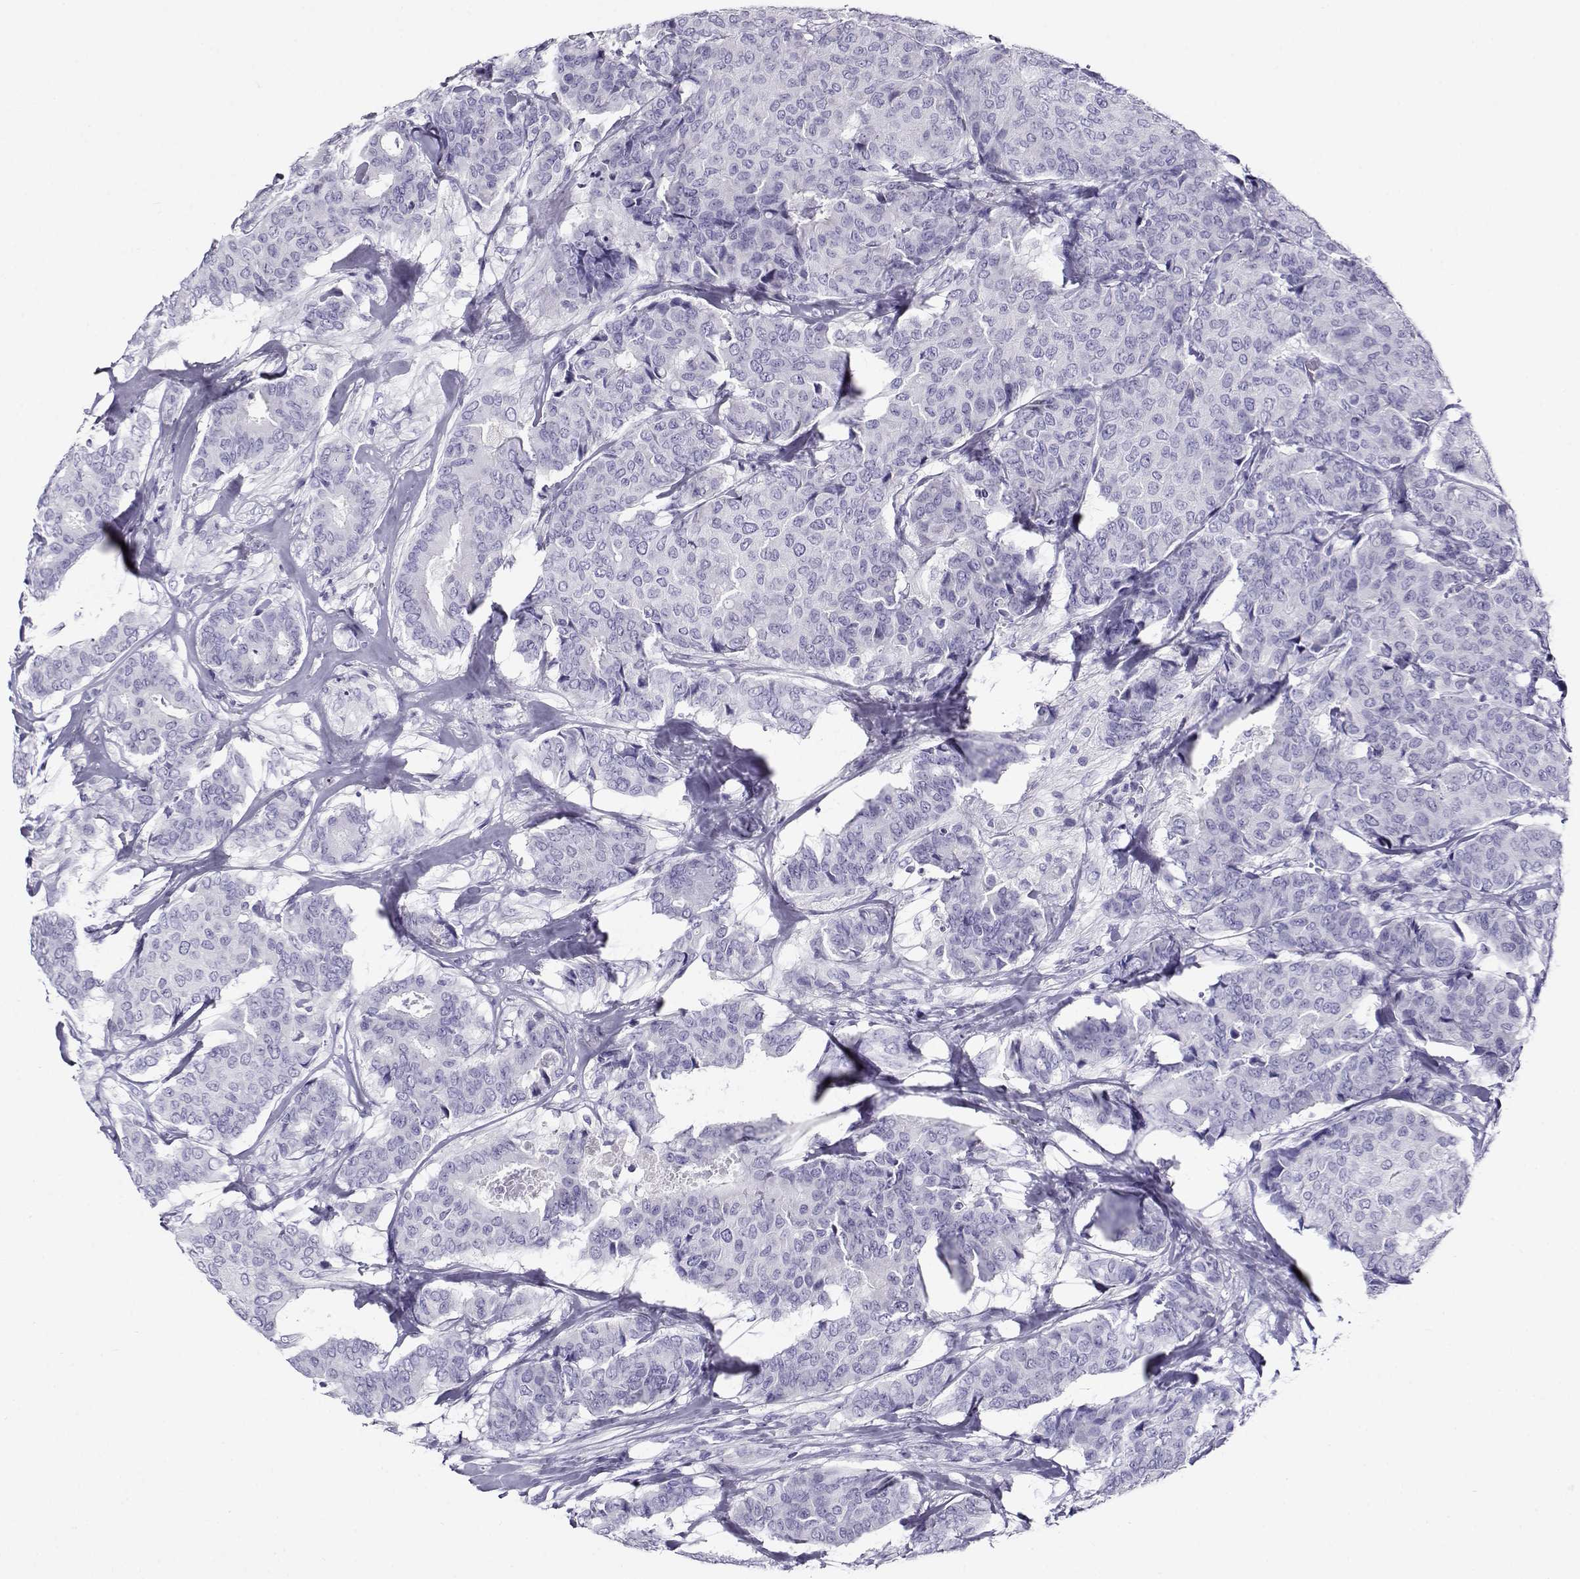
{"staining": {"intensity": "negative", "quantity": "none", "location": "none"}, "tissue": "breast cancer", "cell_type": "Tumor cells", "image_type": "cancer", "snomed": [{"axis": "morphology", "description": "Duct carcinoma"}, {"axis": "topography", "description": "Breast"}], "caption": "Immunohistochemical staining of breast invasive ductal carcinoma shows no significant expression in tumor cells.", "gene": "RHOXF2", "patient": {"sex": "female", "age": 75}}